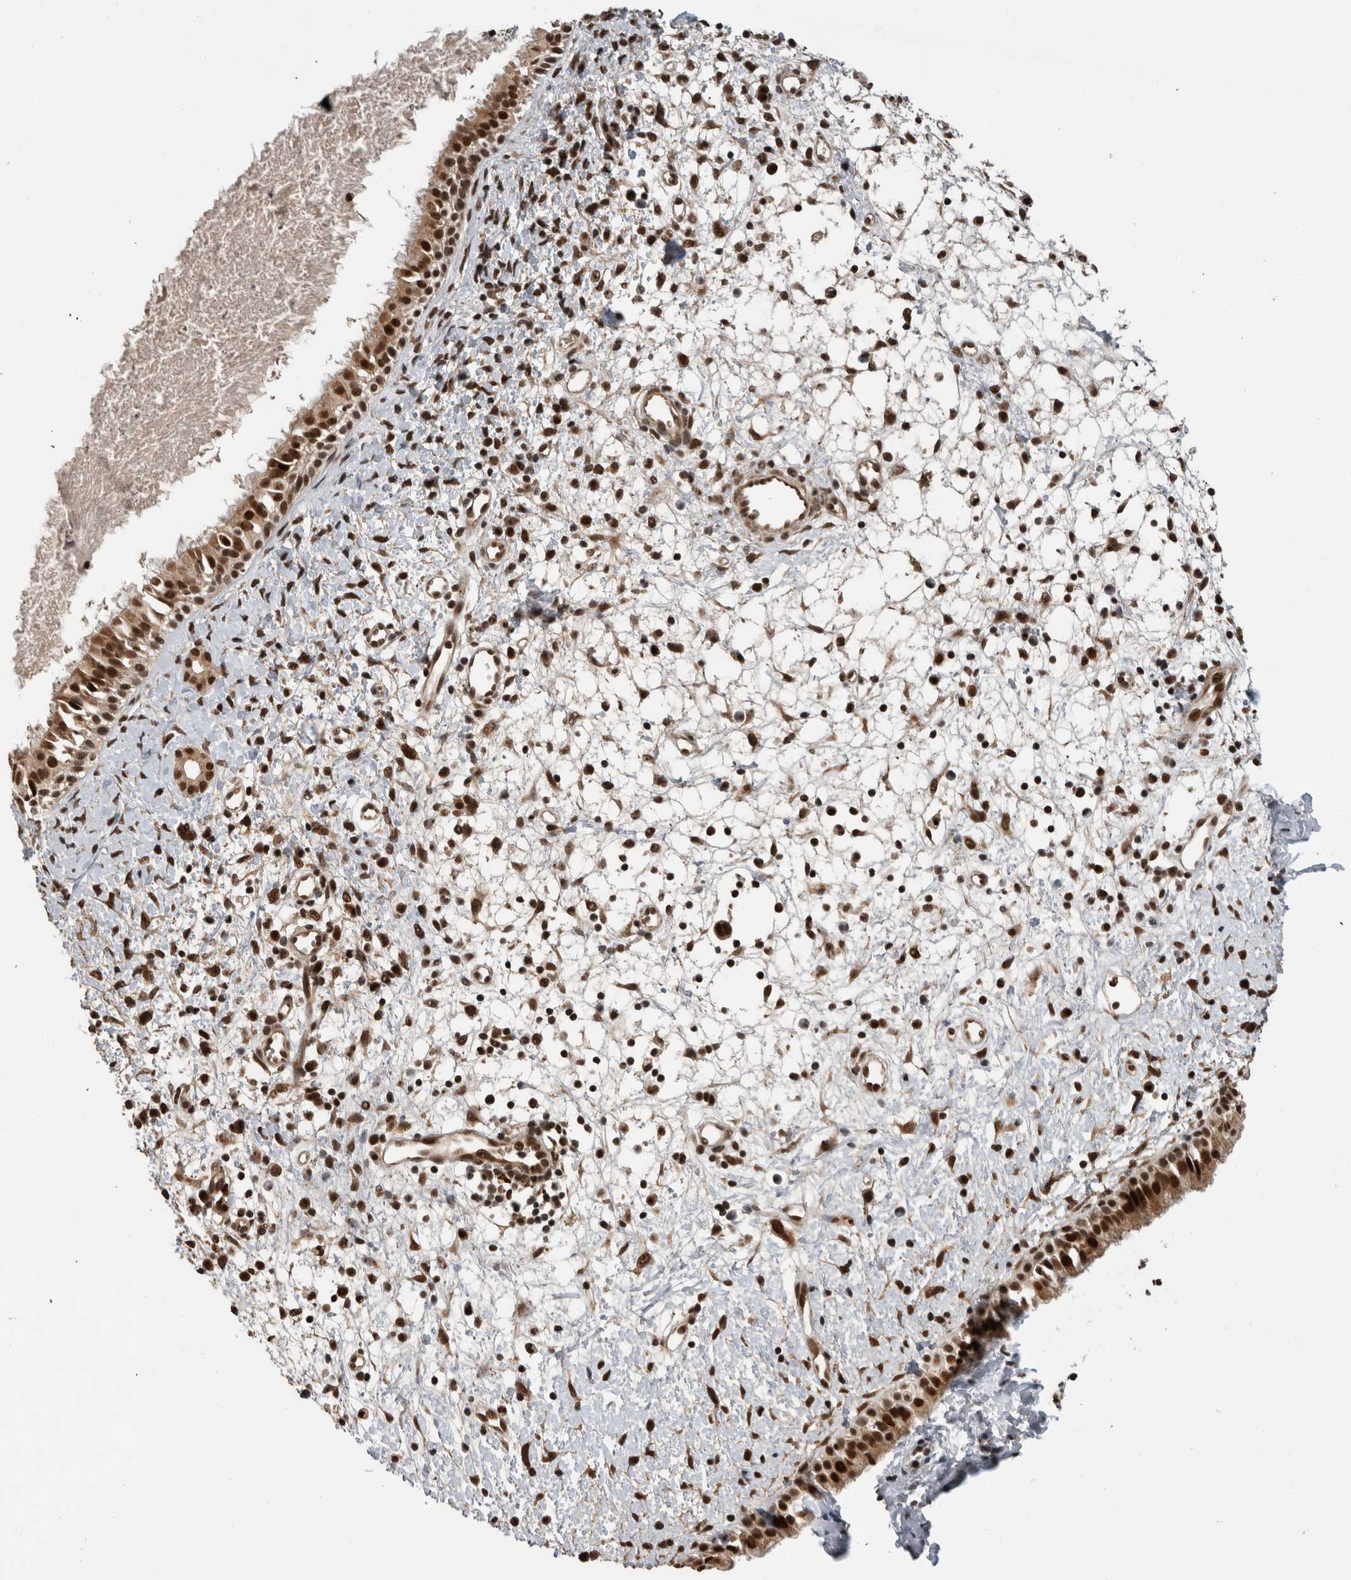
{"staining": {"intensity": "strong", "quantity": ">75%", "location": "nuclear"}, "tissue": "nasopharynx", "cell_type": "Respiratory epithelial cells", "image_type": "normal", "snomed": [{"axis": "morphology", "description": "Normal tissue, NOS"}, {"axis": "topography", "description": "Nasopharynx"}], "caption": "The immunohistochemical stain highlights strong nuclear positivity in respiratory epithelial cells of normal nasopharynx. The protein of interest is stained brown, and the nuclei are stained in blue (DAB IHC with brightfield microscopy, high magnification).", "gene": "CPSF2", "patient": {"sex": "male", "age": 22}}